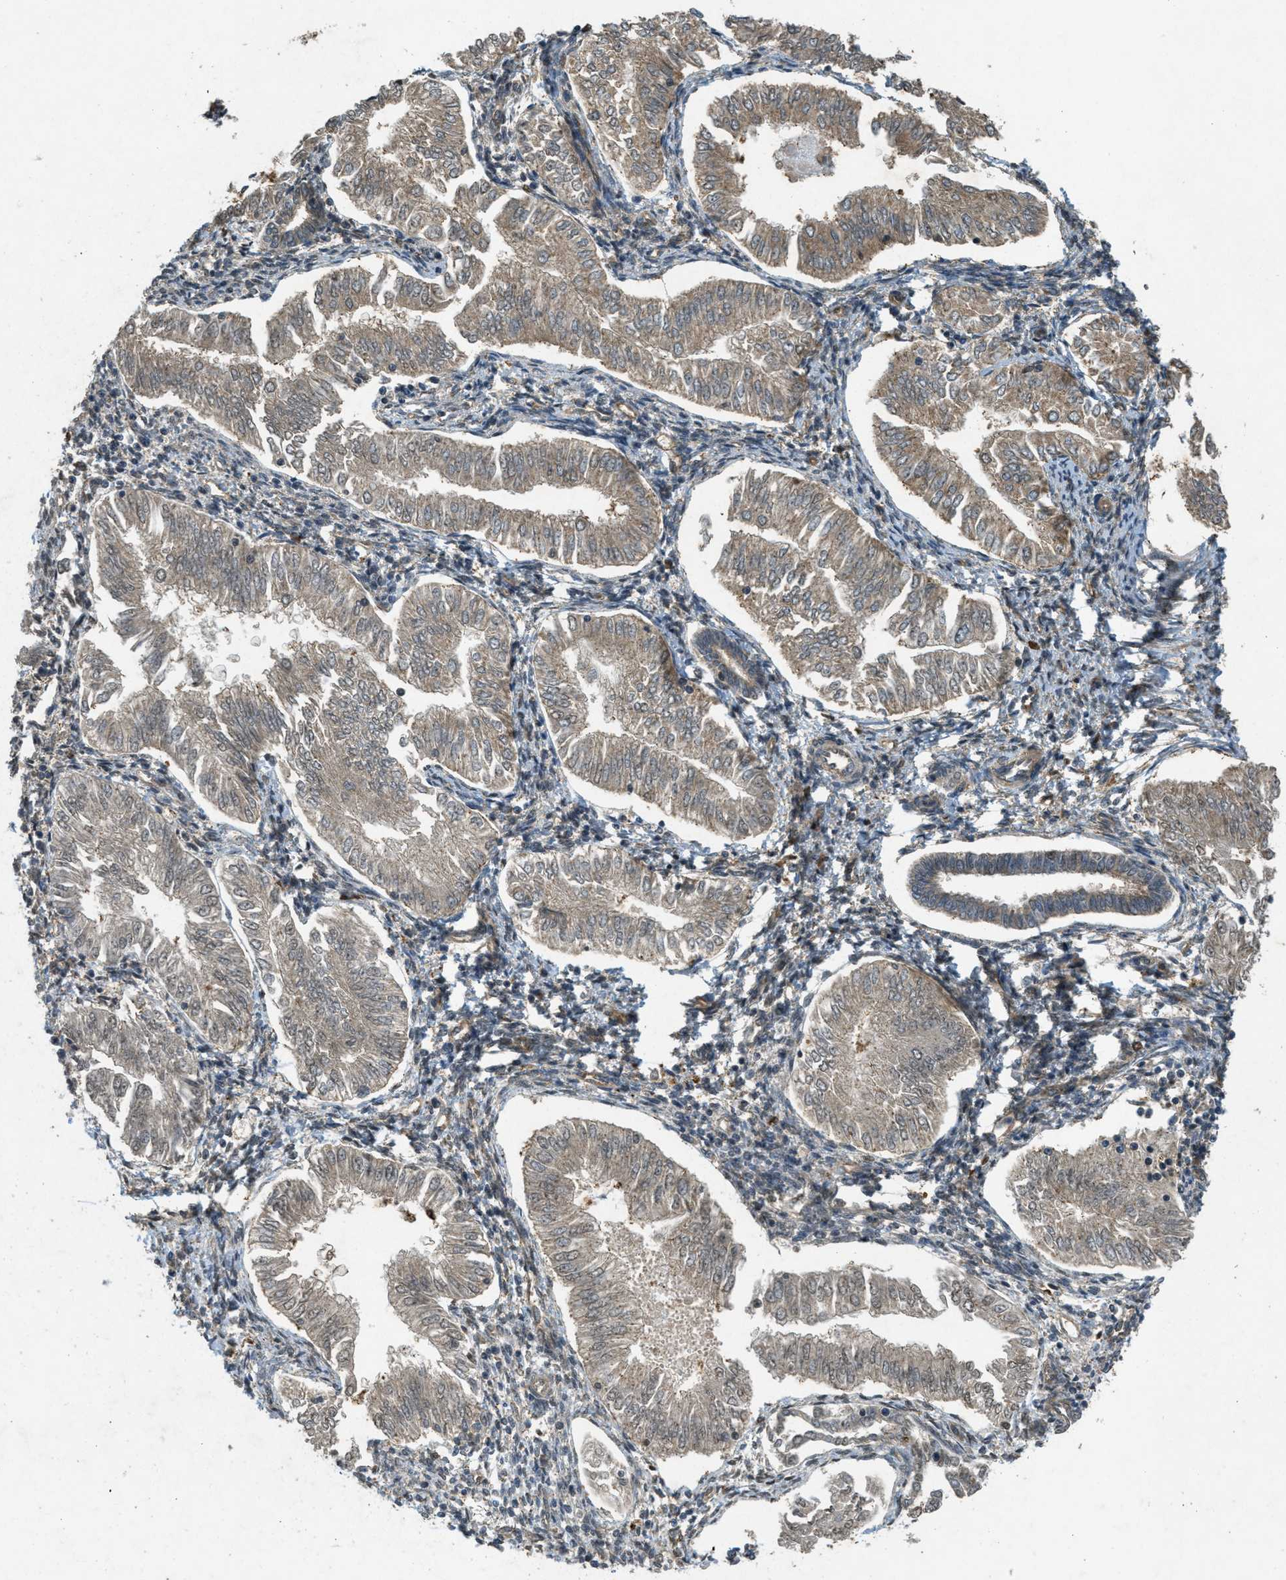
{"staining": {"intensity": "moderate", "quantity": ">75%", "location": "cytoplasmic/membranous"}, "tissue": "endometrial cancer", "cell_type": "Tumor cells", "image_type": "cancer", "snomed": [{"axis": "morphology", "description": "Adenocarcinoma, NOS"}, {"axis": "topography", "description": "Endometrium"}], "caption": "Immunohistochemistry staining of endometrial adenocarcinoma, which displays medium levels of moderate cytoplasmic/membranous staining in approximately >75% of tumor cells indicating moderate cytoplasmic/membranous protein expression. The staining was performed using DAB (3,3'-diaminobenzidine) (brown) for protein detection and nuclei were counterstained in hematoxylin (blue).", "gene": "PPP1R15A", "patient": {"sex": "female", "age": 53}}